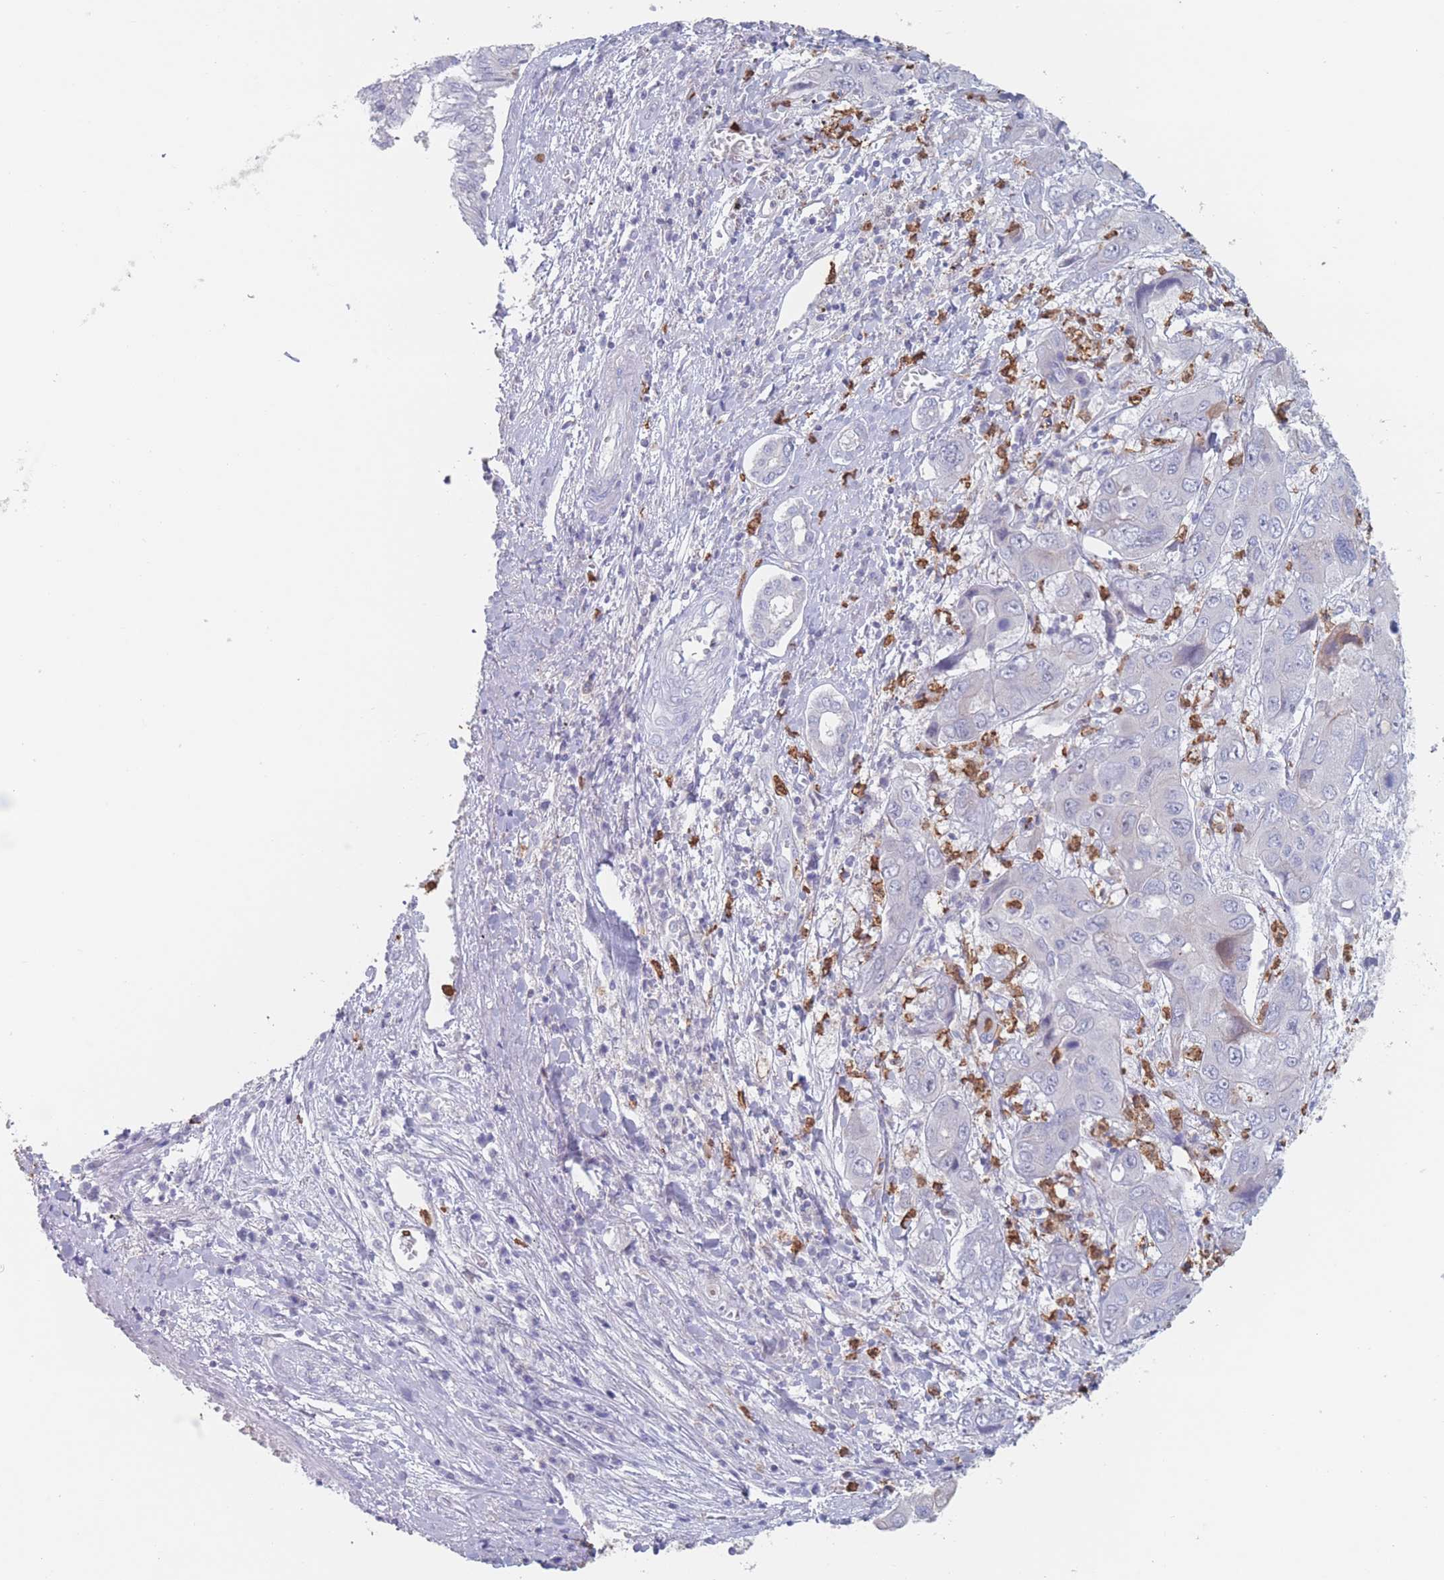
{"staining": {"intensity": "negative", "quantity": "none", "location": "none"}, "tissue": "liver cancer", "cell_type": "Tumor cells", "image_type": "cancer", "snomed": [{"axis": "morphology", "description": "Cholangiocarcinoma"}, {"axis": "topography", "description": "Liver"}], "caption": "DAB immunohistochemical staining of human liver cancer displays no significant expression in tumor cells.", "gene": "ATP1A3", "patient": {"sex": "male", "age": 67}}